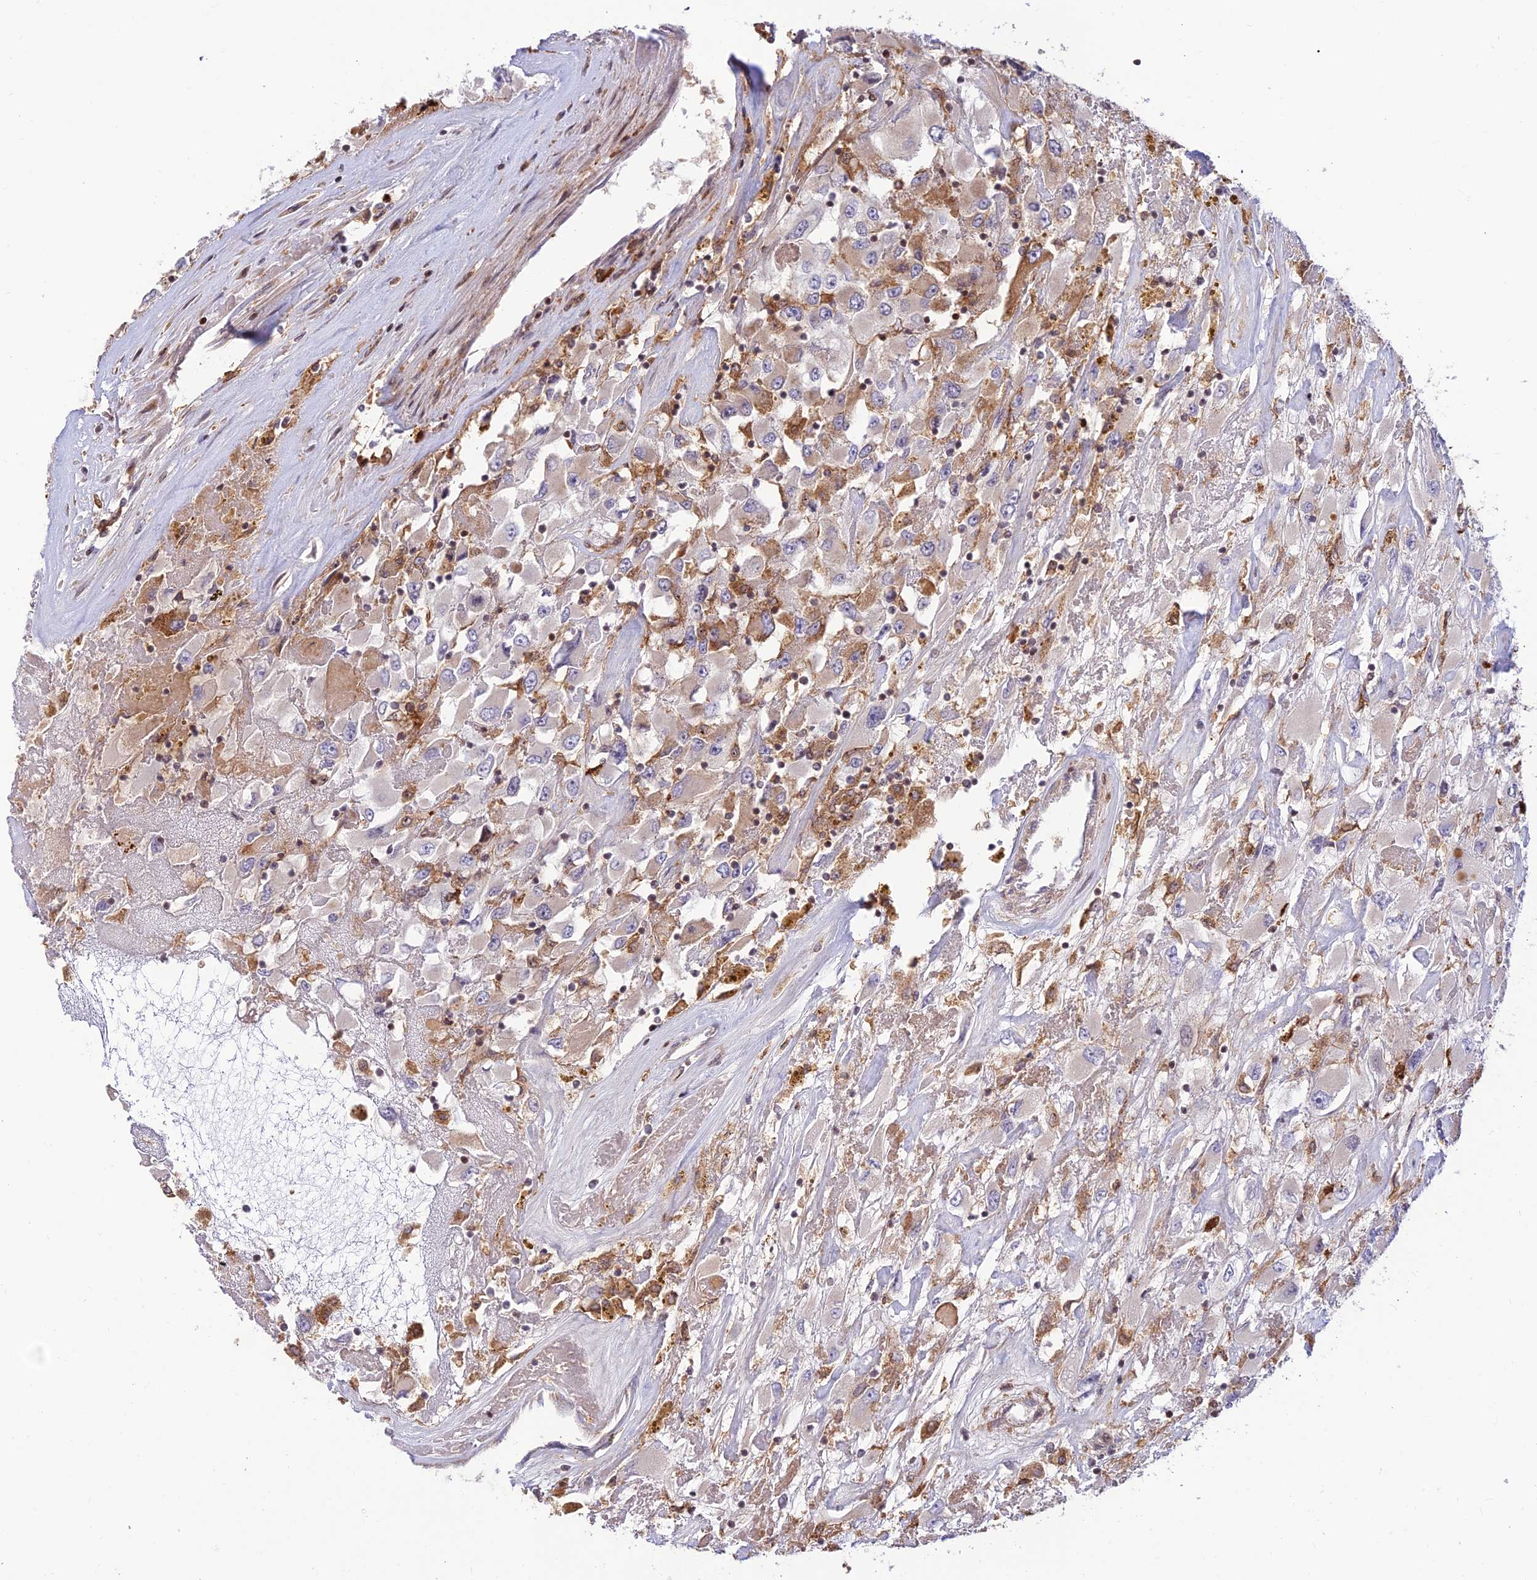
{"staining": {"intensity": "moderate", "quantity": "<25%", "location": "cytoplasmic/membranous"}, "tissue": "renal cancer", "cell_type": "Tumor cells", "image_type": "cancer", "snomed": [{"axis": "morphology", "description": "Adenocarcinoma, NOS"}, {"axis": "topography", "description": "Kidney"}], "caption": "DAB (3,3'-diaminobenzidine) immunohistochemical staining of renal cancer (adenocarcinoma) shows moderate cytoplasmic/membranous protein staining in approximately <25% of tumor cells. The protein of interest is shown in brown color, while the nuclei are stained blue.", "gene": "FAM186B", "patient": {"sex": "female", "age": 52}}